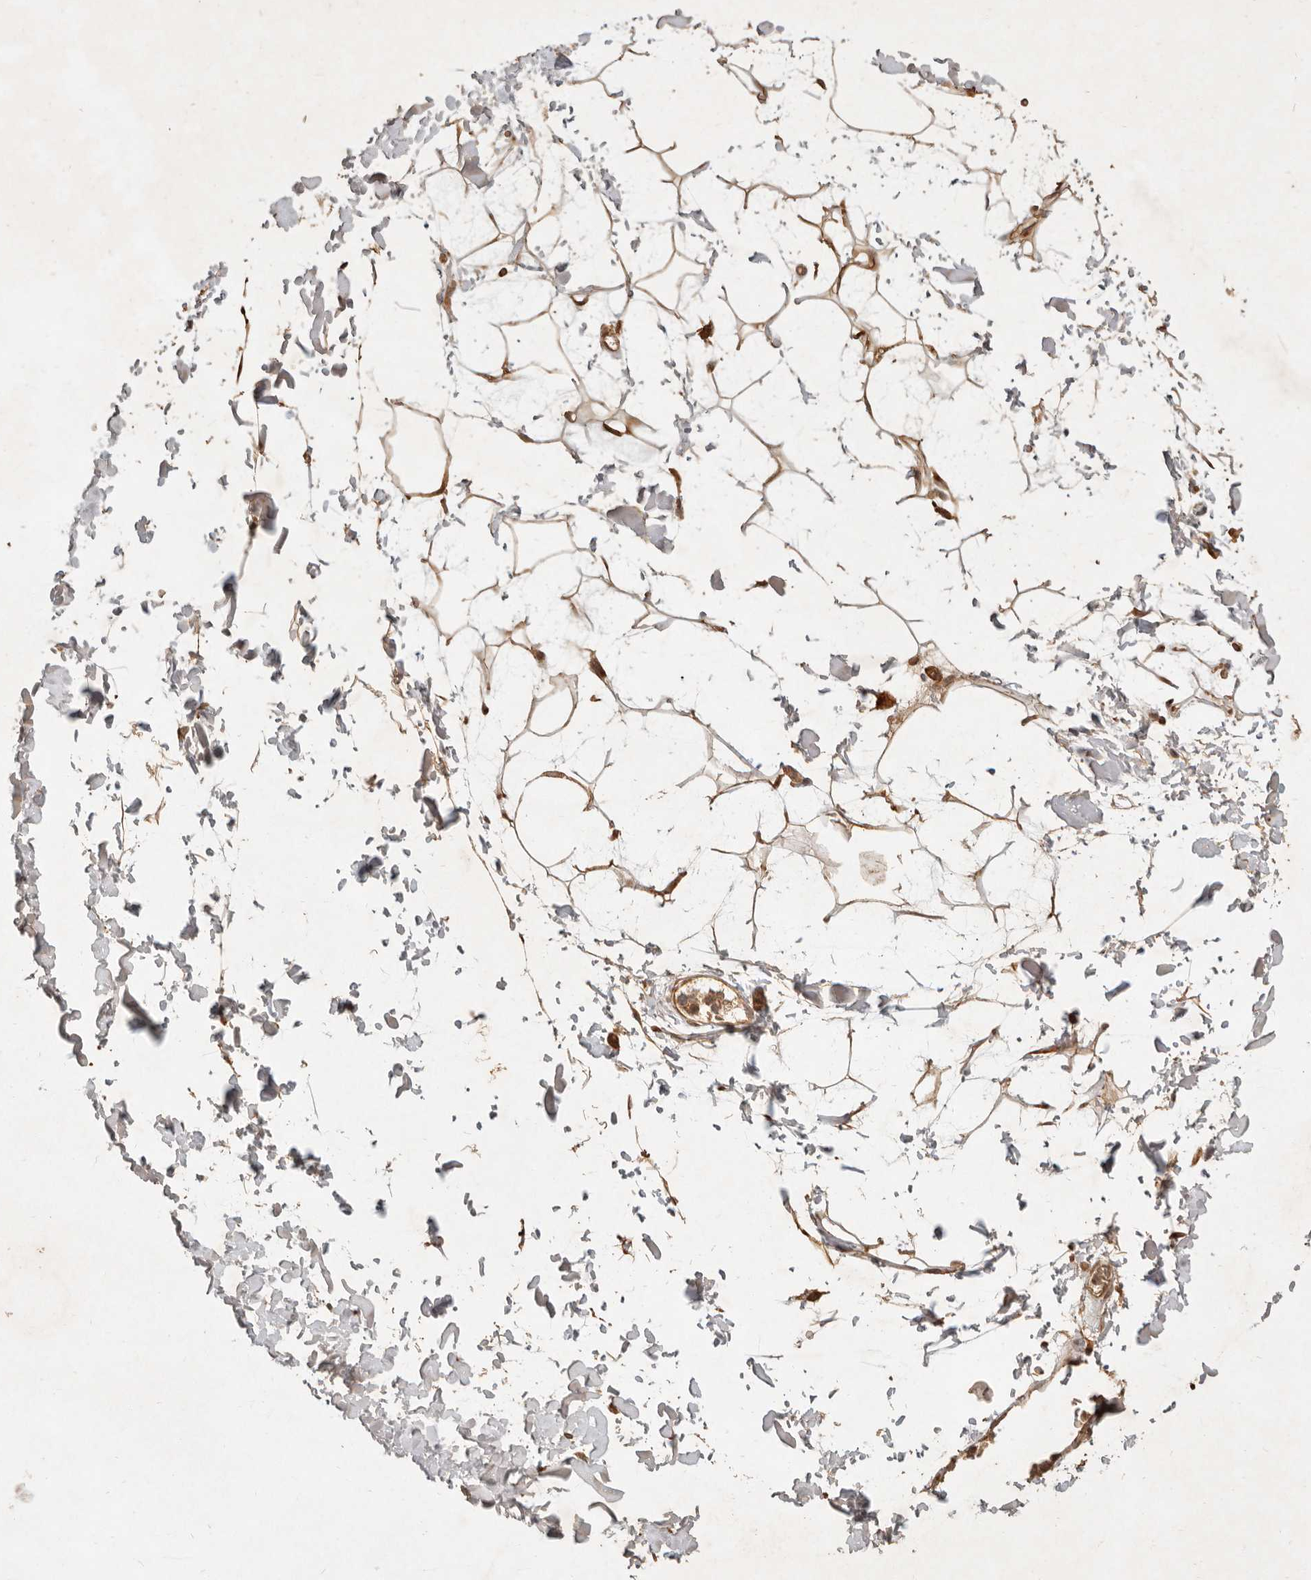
{"staining": {"intensity": "moderate", "quantity": ">75%", "location": "cytoplasmic/membranous"}, "tissue": "adipose tissue", "cell_type": "Adipocytes", "image_type": "normal", "snomed": [{"axis": "morphology", "description": "Normal tissue, NOS"}, {"axis": "topography", "description": "Soft tissue"}], "caption": "The image demonstrates staining of normal adipose tissue, revealing moderate cytoplasmic/membranous protein staining (brown color) within adipocytes. Nuclei are stained in blue.", "gene": "CLEC4C", "patient": {"sex": "male", "age": 72}}